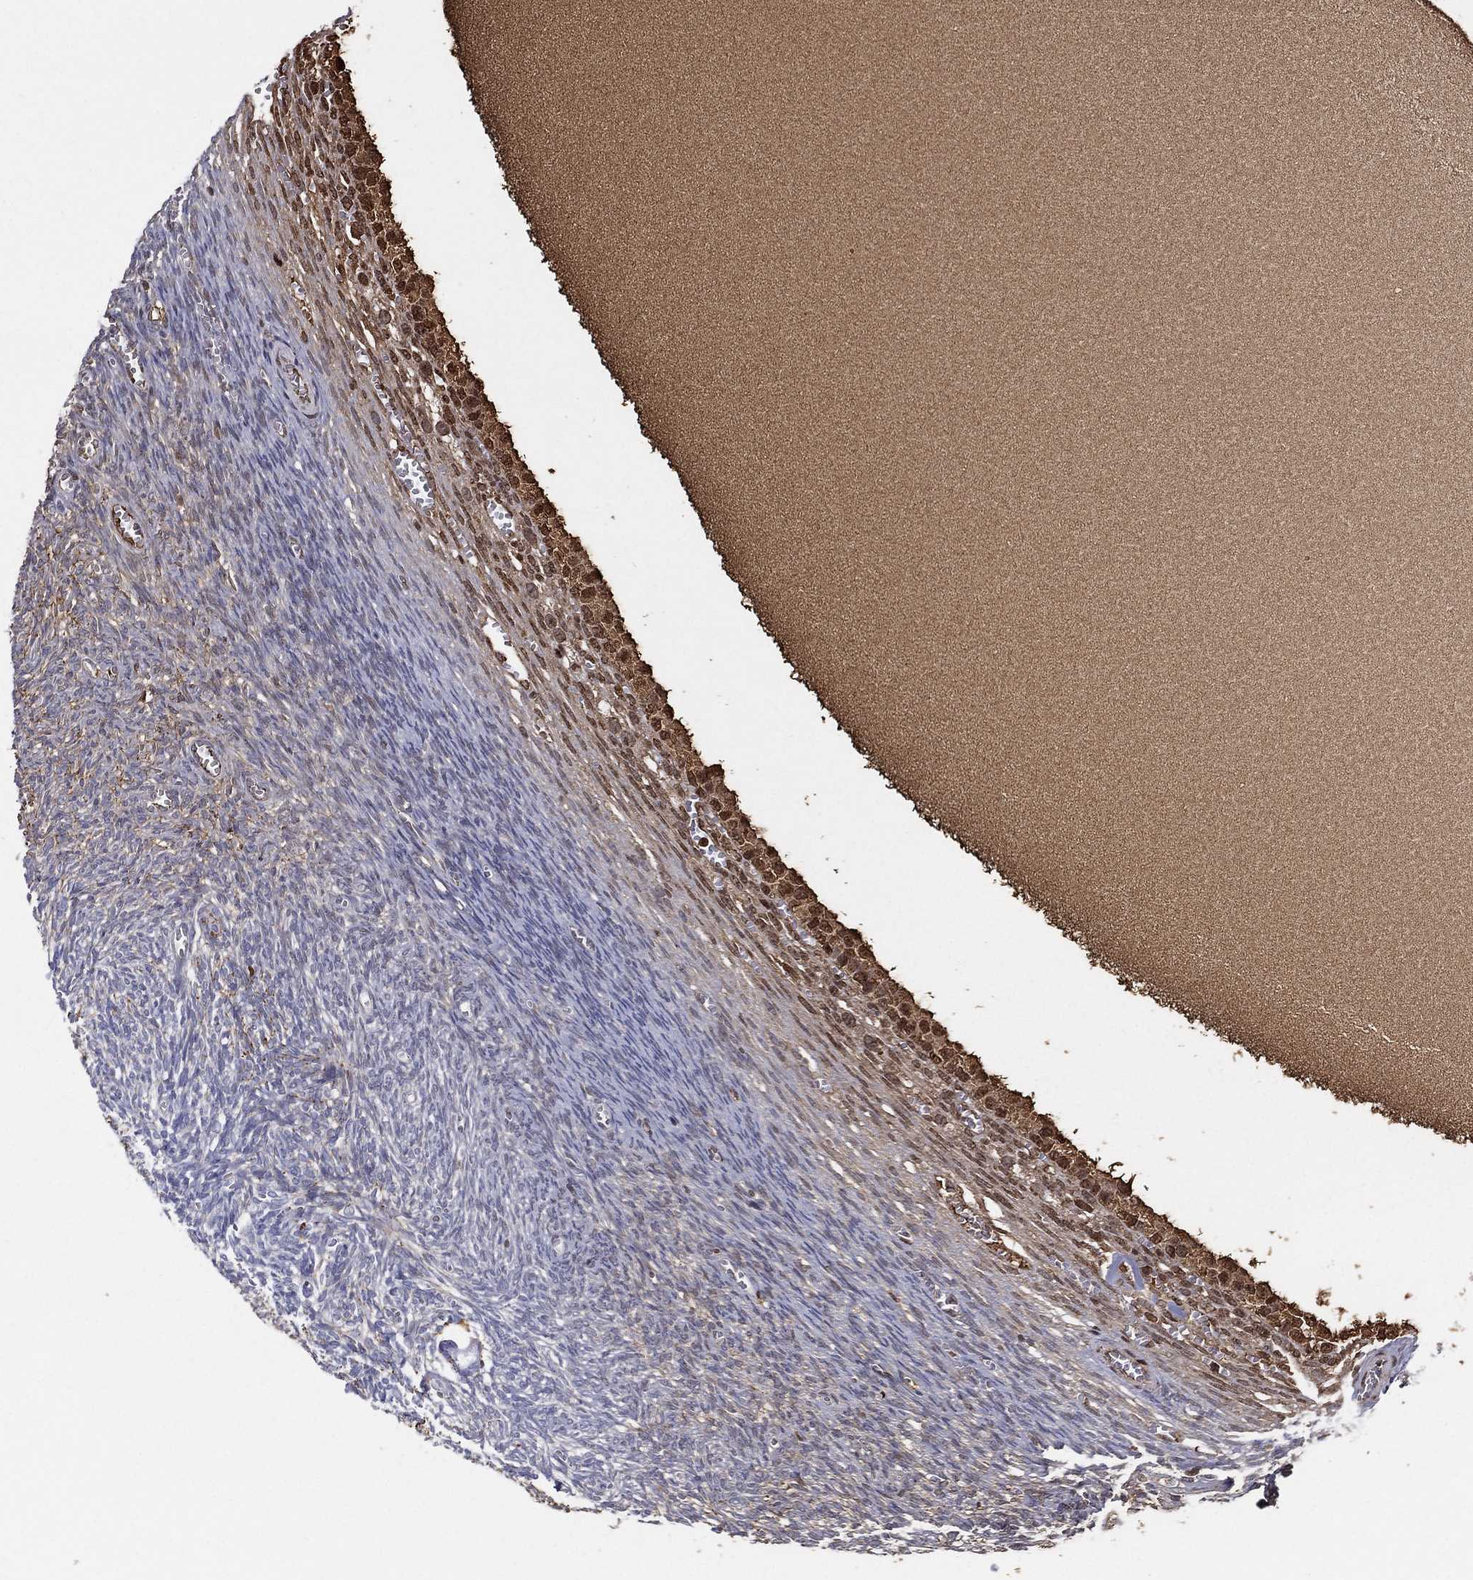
{"staining": {"intensity": "moderate", "quantity": "25%-75%", "location": "cytoplasmic/membranous,nuclear"}, "tissue": "ovary", "cell_type": "Follicle cells", "image_type": "normal", "snomed": [{"axis": "morphology", "description": "Normal tissue, NOS"}, {"axis": "topography", "description": "Ovary"}], "caption": "High-magnification brightfield microscopy of unremarkable ovary stained with DAB (3,3'-diaminobenzidine) (brown) and counterstained with hematoxylin (blue). follicle cells exhibit moderate cytoplasmic/membranous,nuclear expression is present in approximately25%-75% of cells.", "gene": "IFNB1", "patient": {"sex": "female", "age": 43}}